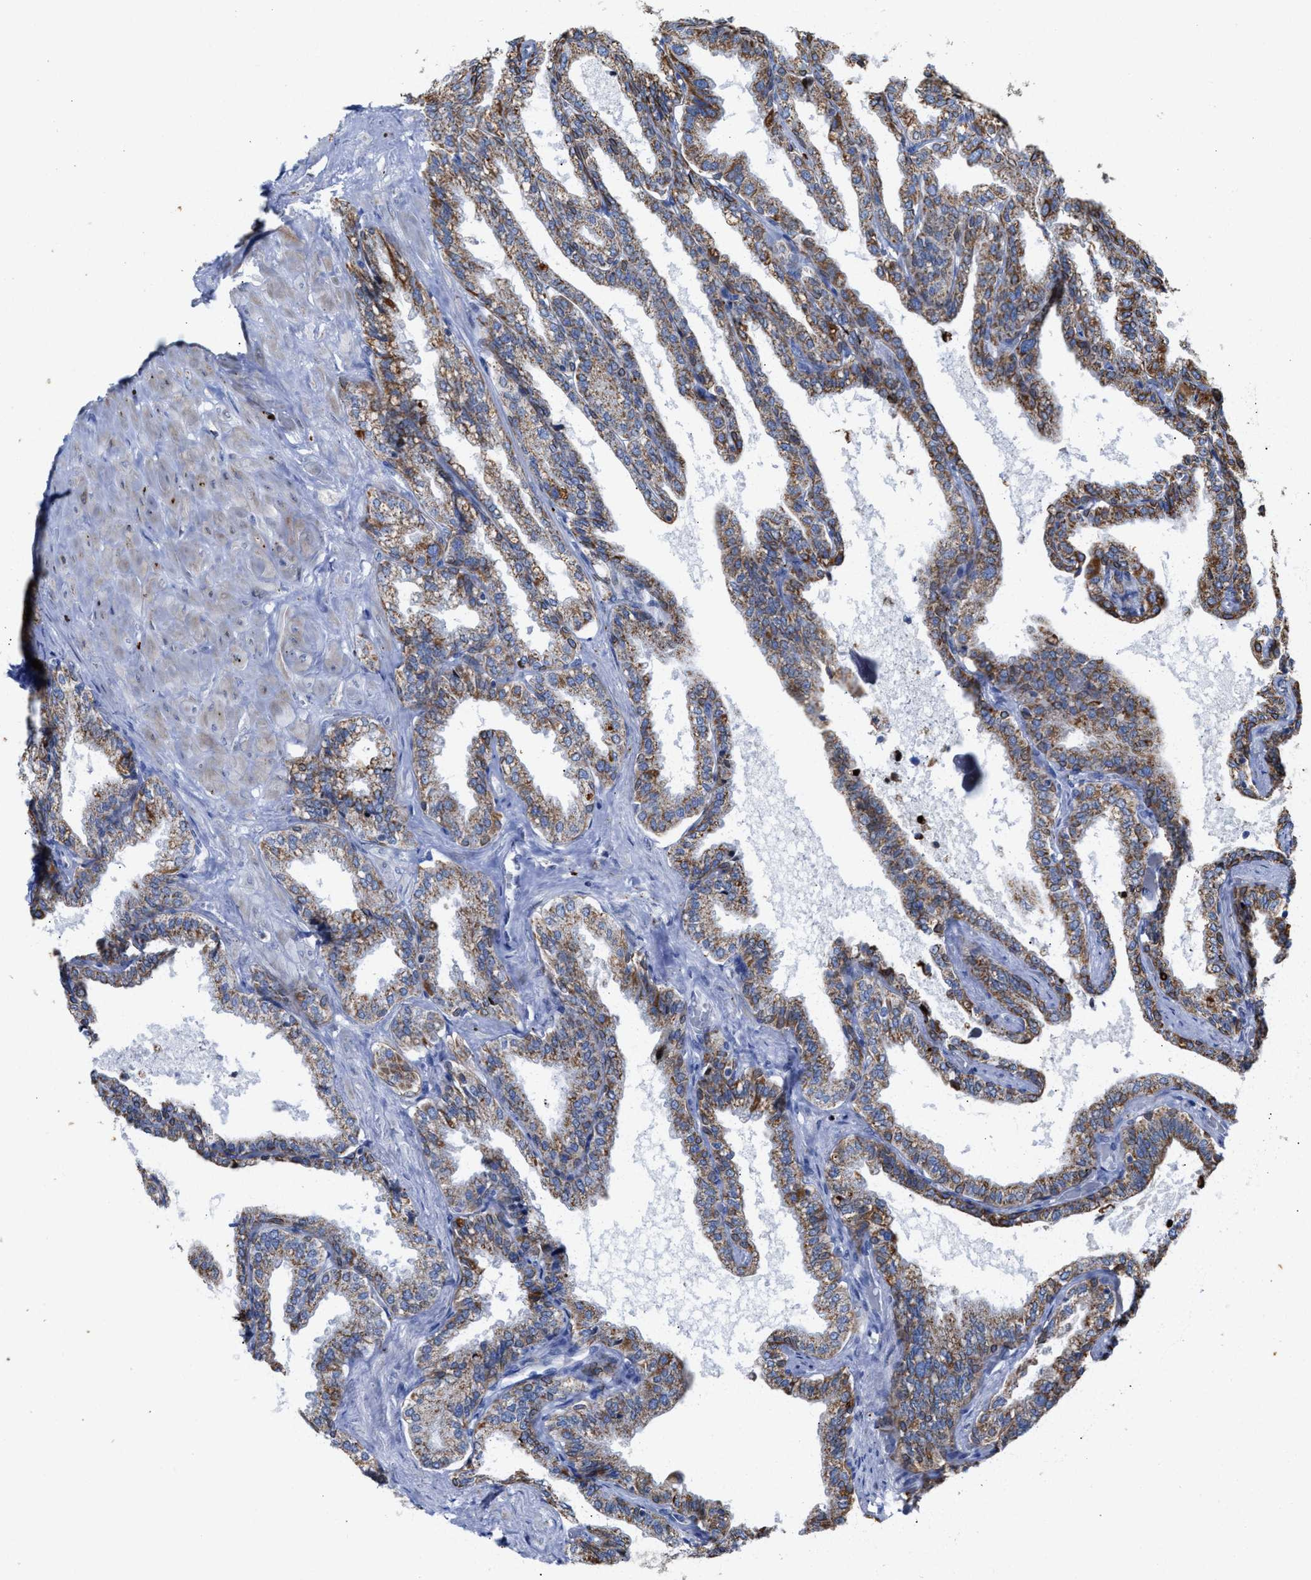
{"staining": {"intensity": "weak", "quantity": "25%-75%", "location": "cytoplasmic/membranous"}, "tissue": "seminal vesicle", "cell_type": "Glandular cells", "image_type": "normal", "snomed": [{"axis": "morphology", "description": "Normal tissue, NOS"}, {"axis": "topography", "description": "Seminal veicle"}], "caption": "DAB immunohistochemical staining of benign human seminal vesicle reveals weak cytoplasmic/membranous protein positivity in approximately 25%-75% of glandular cells.", "gene": "JAG1", "patient": {"sex": "male", "age": 46}}